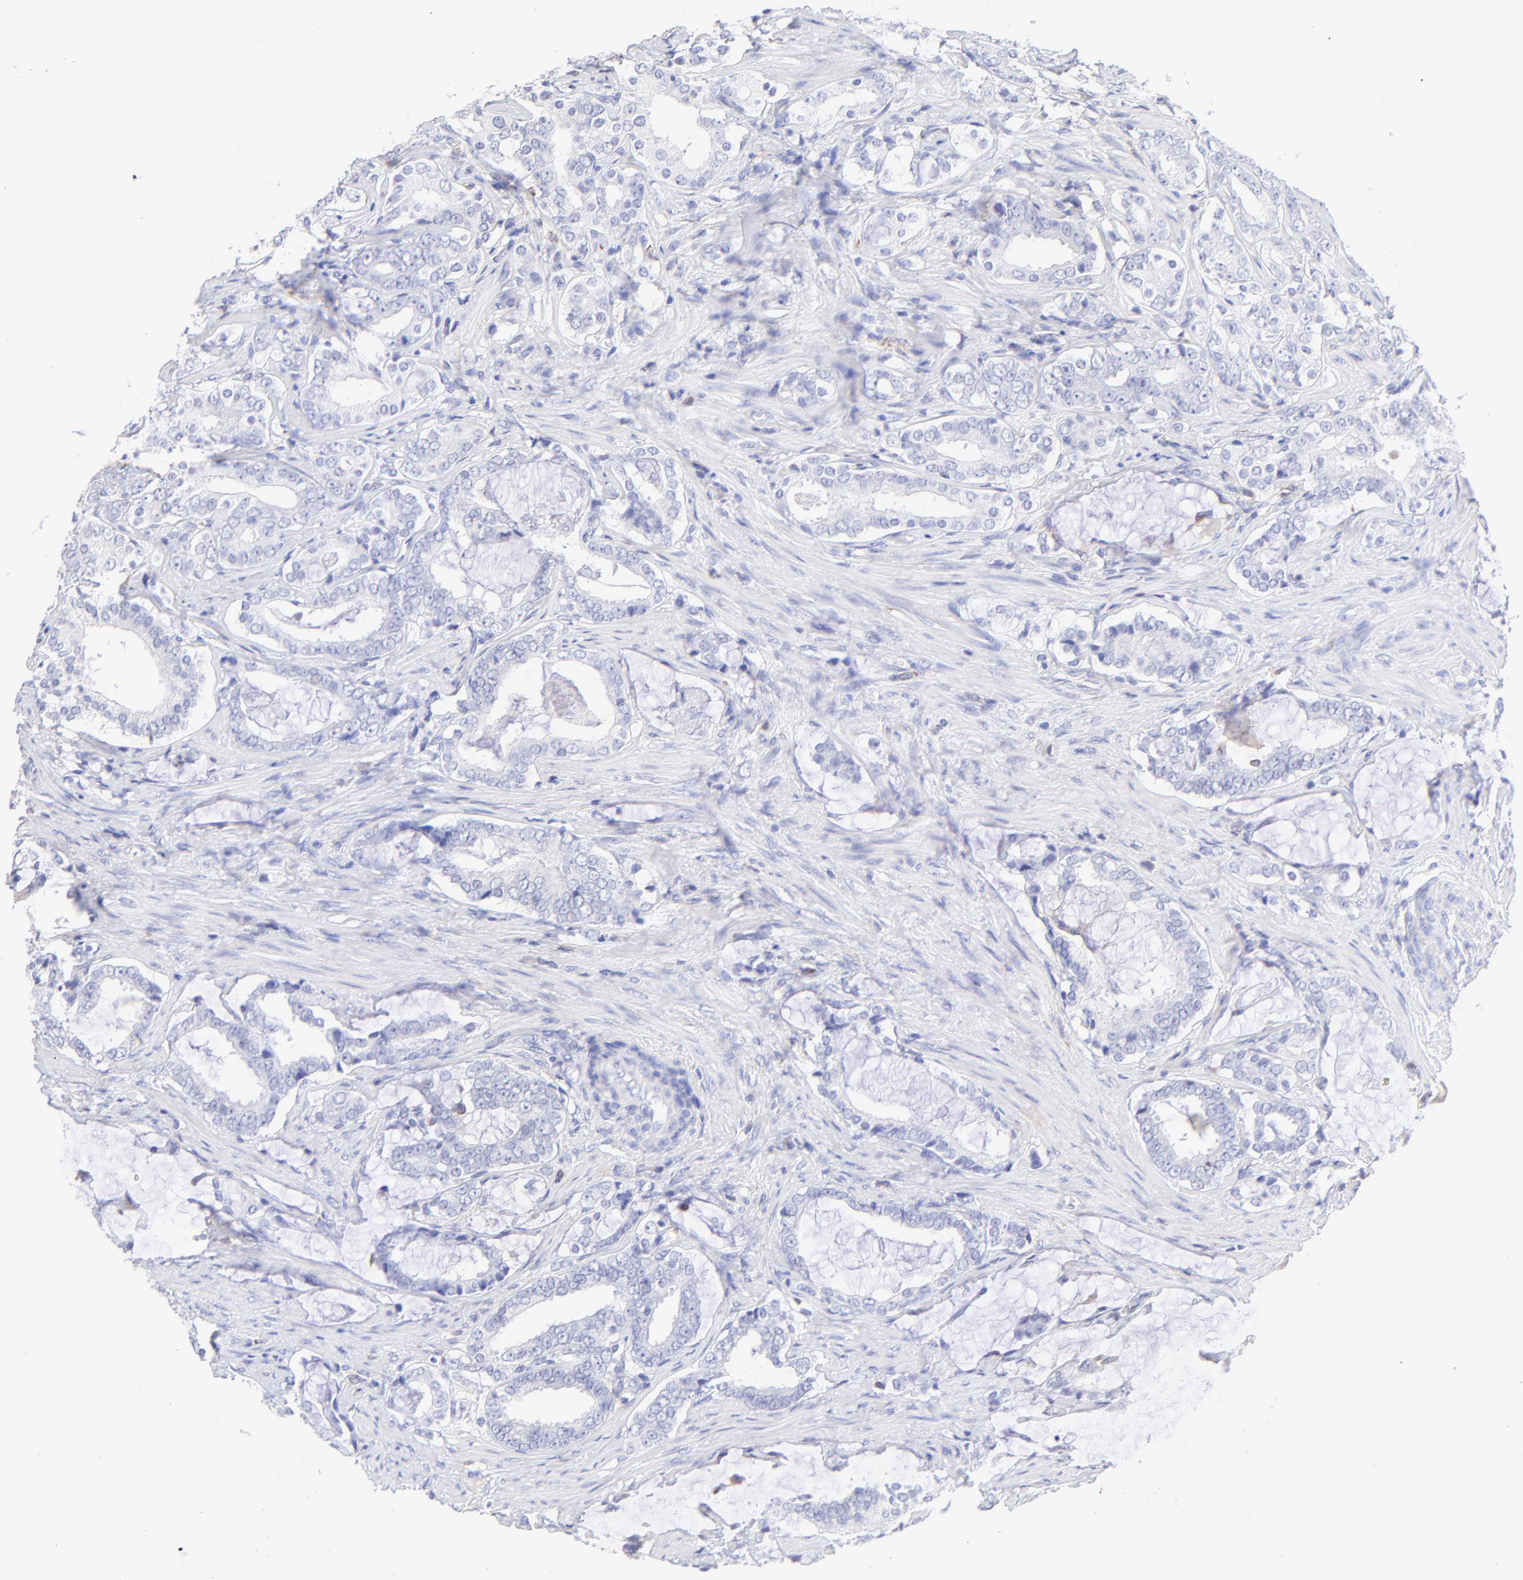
{"staining": {"intensity": "negative", "quantity": "none", "location": "none"}, "tissue": "prostate cancer", "cell_type": "Tumor cells", "image_type": "cancer", "snomed": [{"axis": "morphology", "description": "Adenocarcinoma, Low grade"}, {"axis": "topography", "description": "Prostate"}], "caption": "This image is of low-grade adenocarcinoma (prostate) stained with IHC to label a protein in brown with the nuclei are counter-stained blue. There is no expression in tumor cells. (Immunohistochemistry, brightfield microscopy, high magnification).", "gene": "IRAG2", "patient": {"sex": "male", "age": 59}}